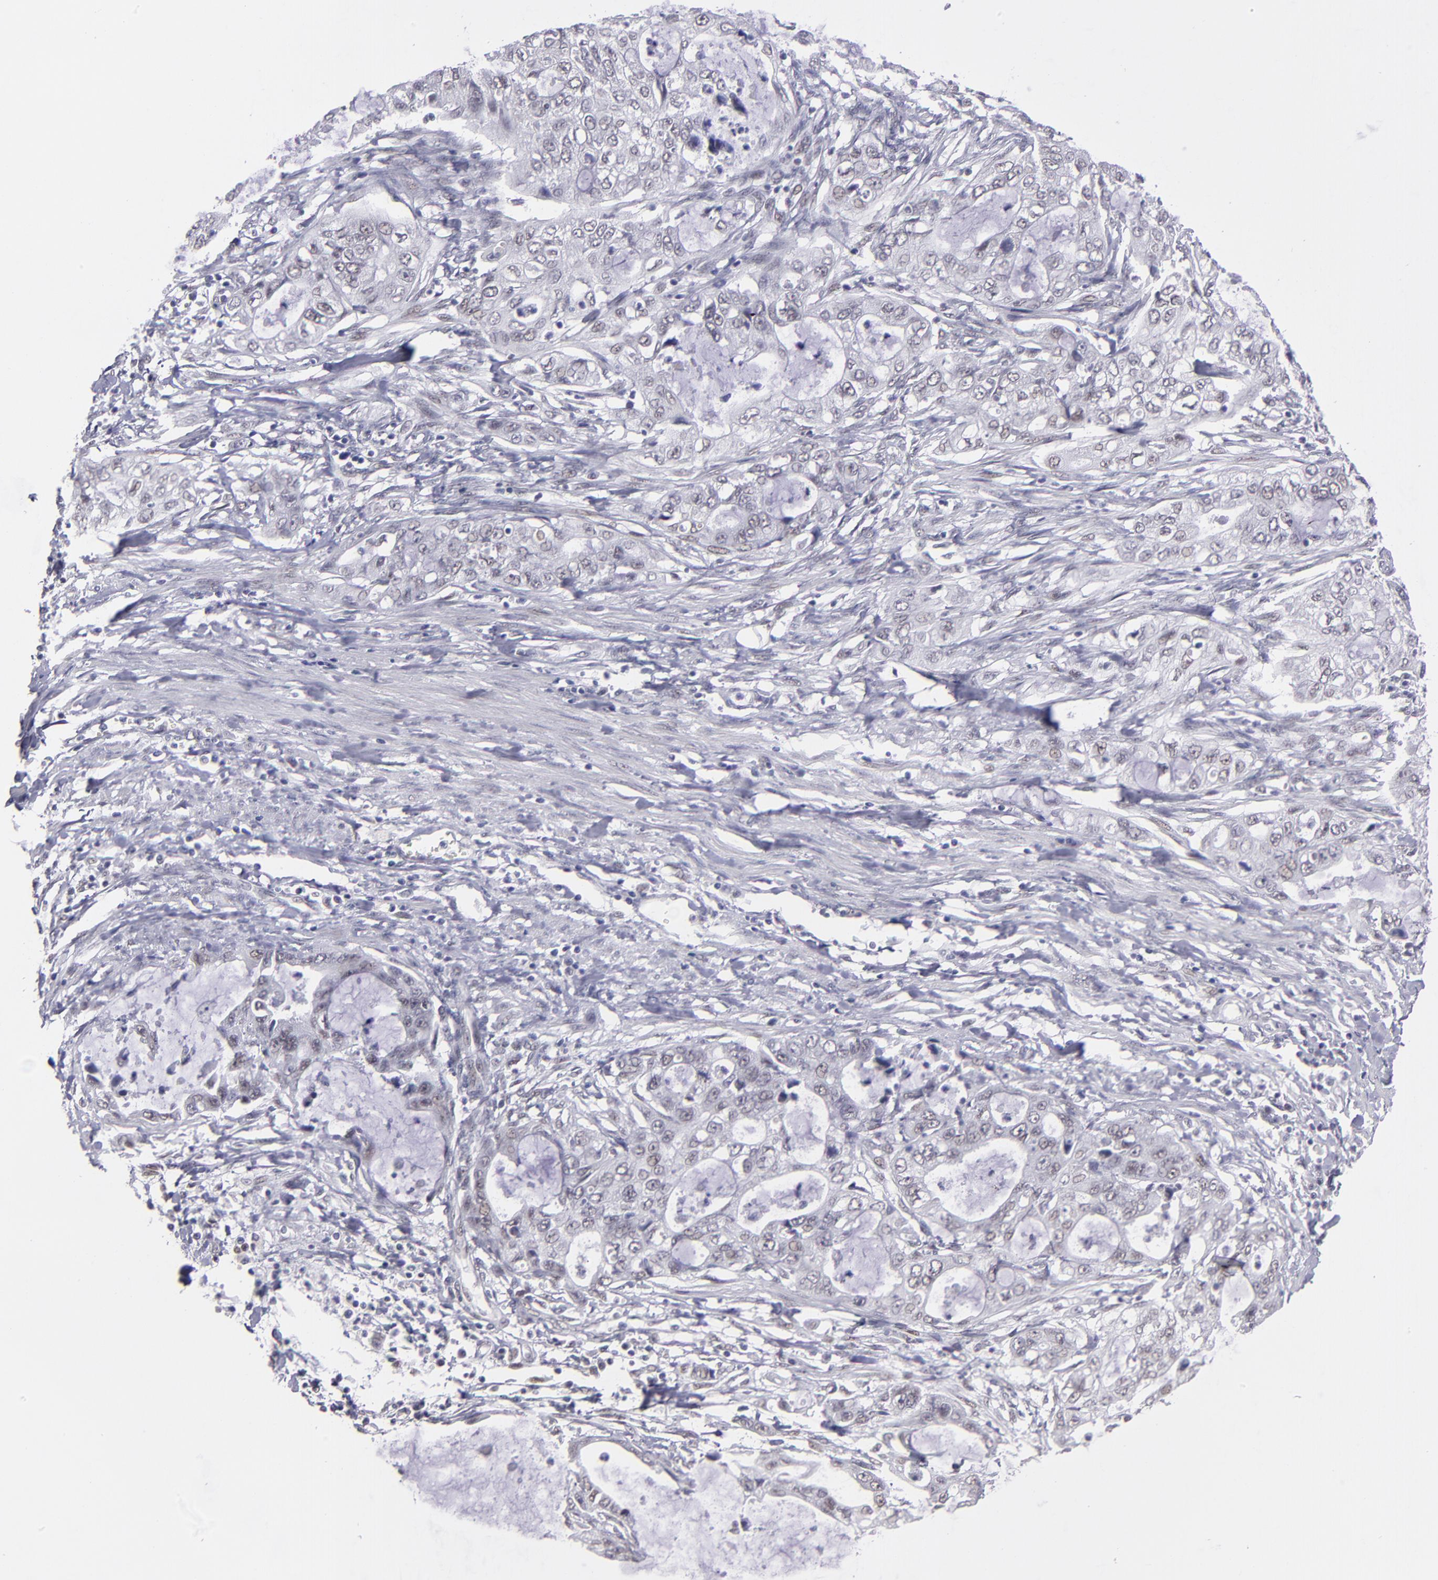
{"staining": {"intensity": "weak", "quantity": "<25%", "location": "nuclear"}, "tissue": "stomach cancer", "cell_type": "Tumor cells", "image_type": "cancer", "snomed": [{"axis": "morphology", "description": "Adenocarcinoma, NOS"}, {"axis": "topography", "description": "Stomach, upper"}], "caption": "Immunohistochemistry of human stomach cancer (adenocarcinoma) exhibits no positivity in tumor cells.", "gene": "OTUB2", "patient": {"sex": "female", "age": 52}}